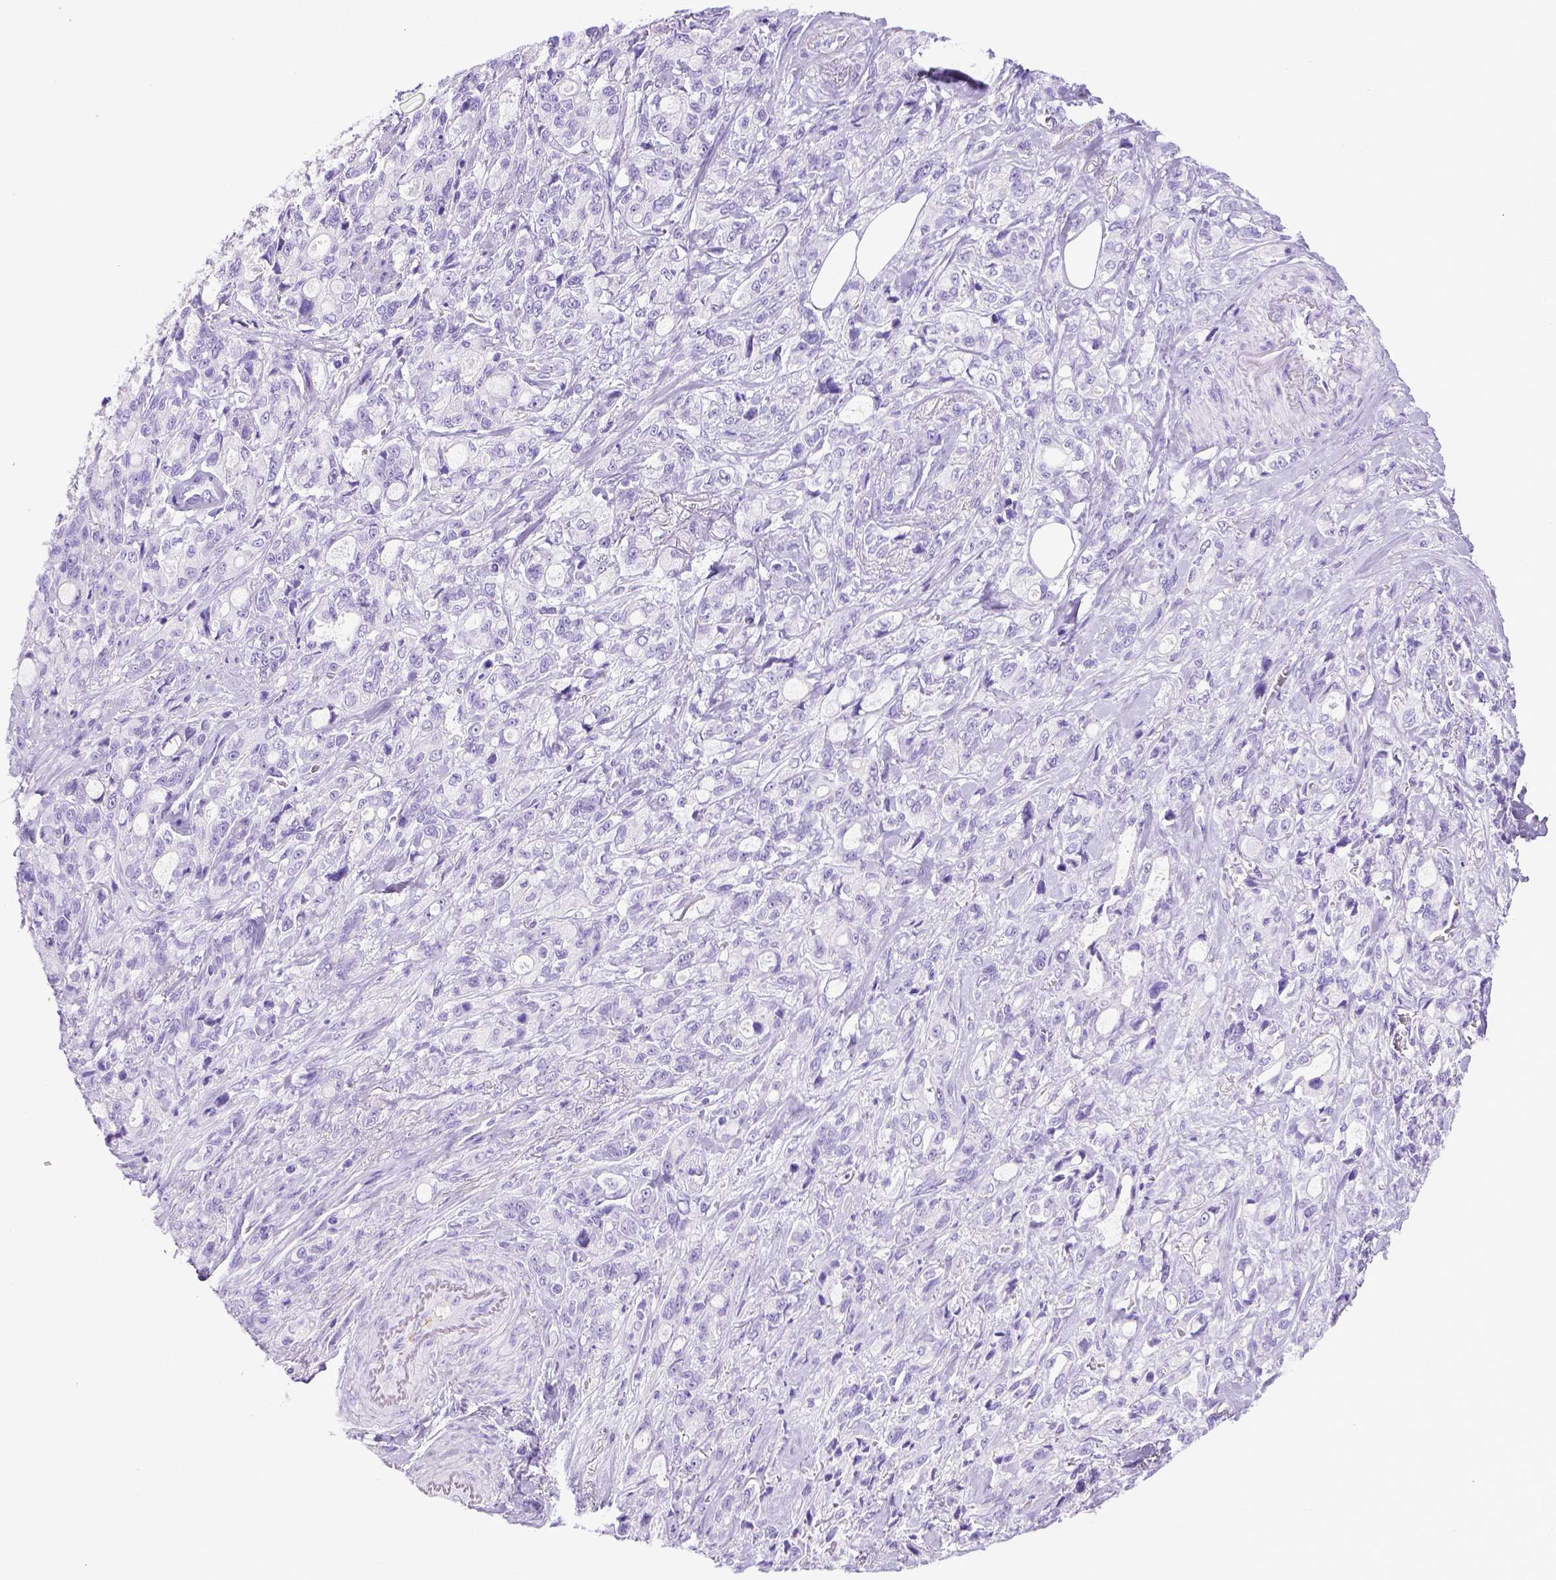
{"staining": {"intensity": "negative", "quantity": "none", "location": "none"}, "tissue": "stomach cancer", "cell_type": "Tumor cells", "image_type": "cancer", "snomed": [{"axis": "morphology", "description": "Adenocarcinoma, NOS"}, {"axis": "topography", "description": "Stomach"}], "caption": "Tumor cells are negative for brown protein staining in stomach adenocarcinoma.", "gene": "ITIH4", "patient": {"sex": "male", "age": 63}}